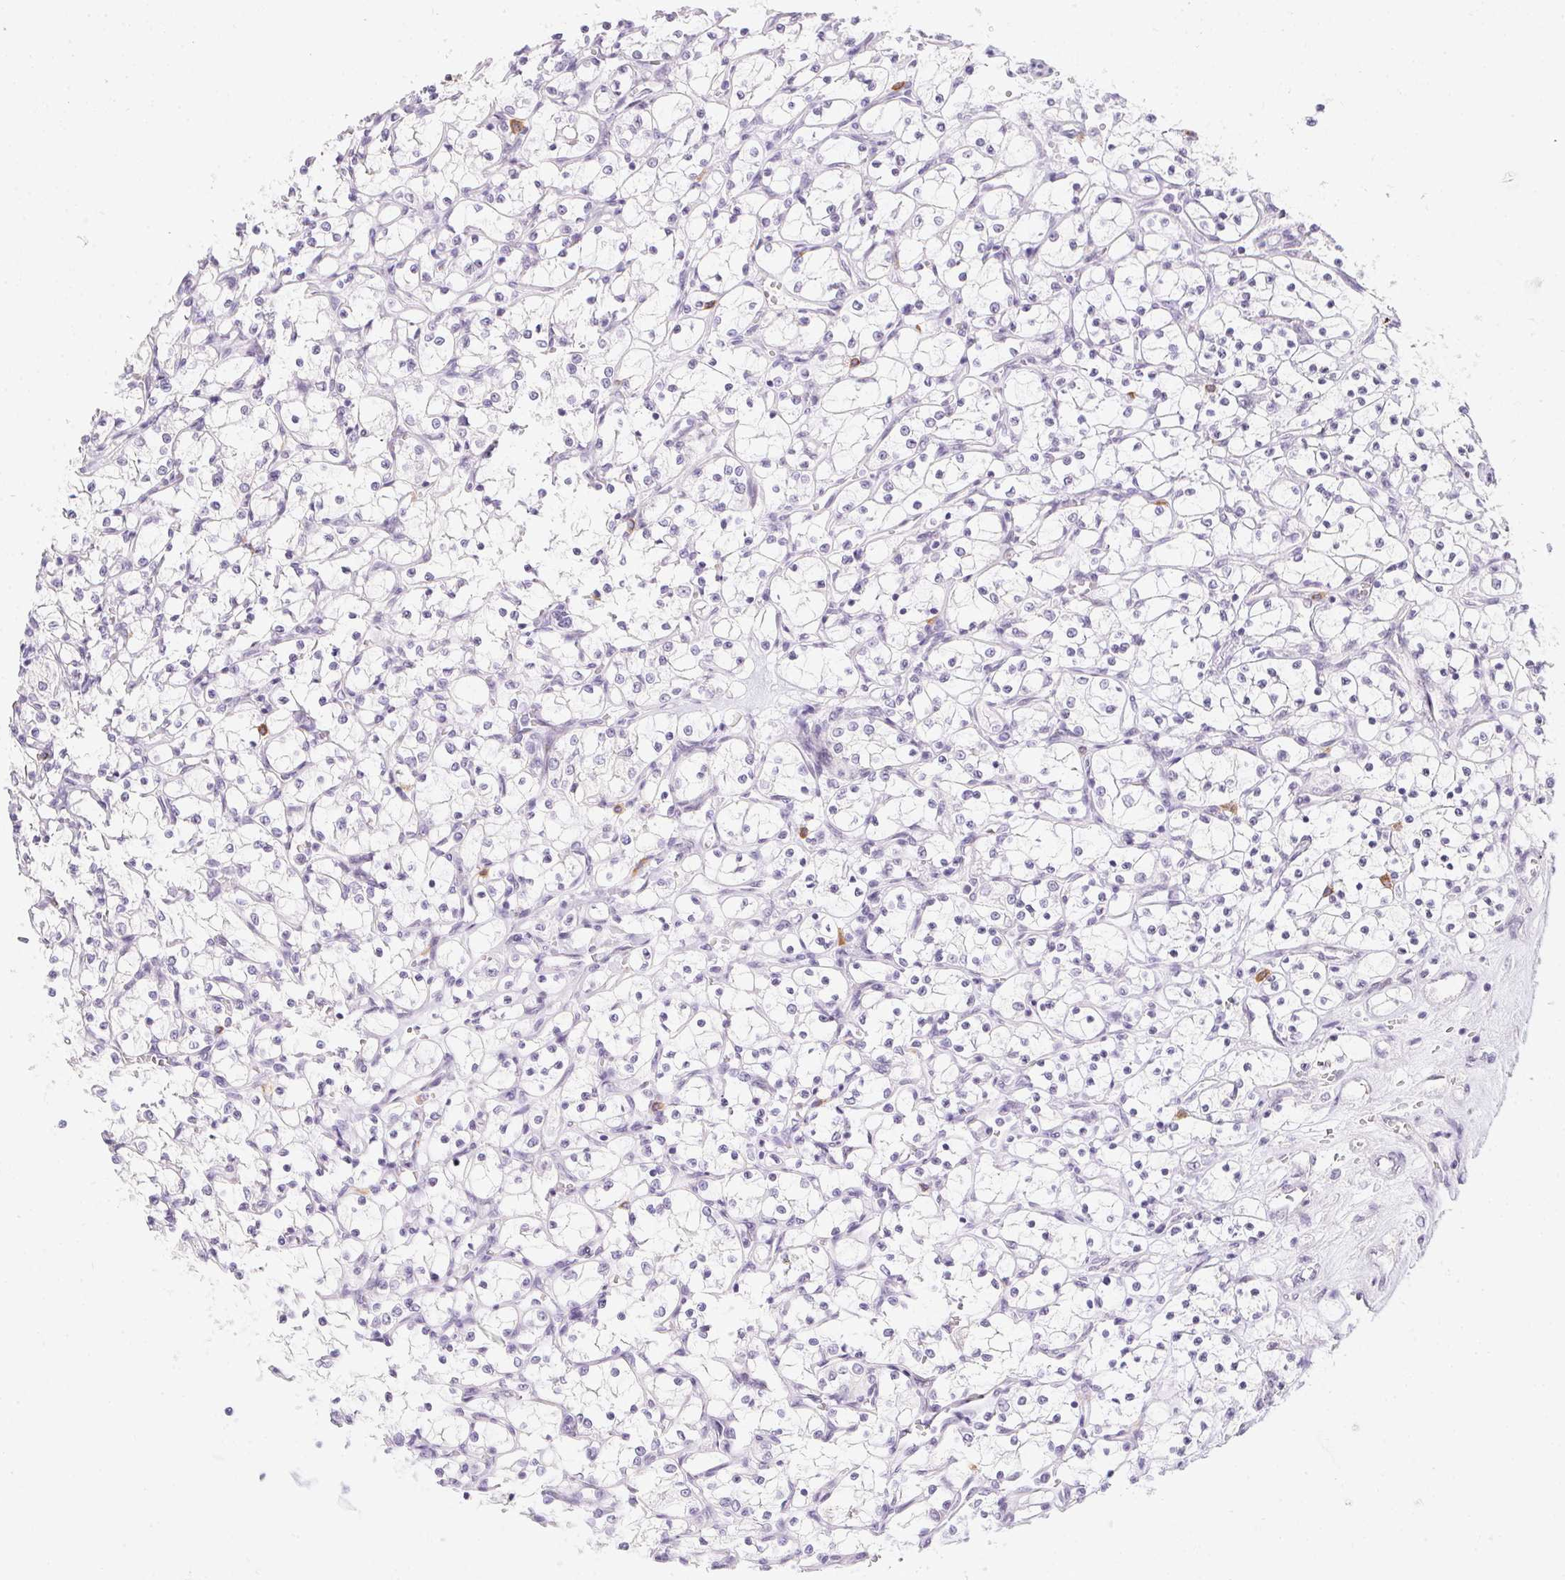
{"staining": {"intensity": "negative", "quantity": "none", "location": "none"}, "tissue": "renal cancer", "cell_type": "Tumor cells", "image_type": "cancer", "snomed": [{"axis": "morphology", "description": "Adenocarcinoma, NOS"}, {"axis": "topography", "description": "Kidney"}], "caption": "DAB (3,3'-diaminobenzidine) immunohistochemical staining of renal adenocarcinoma exhibits no significant staining in tumor cells.", "gene": "MORC1", "patient": {"sex": "female", "age": 69}}